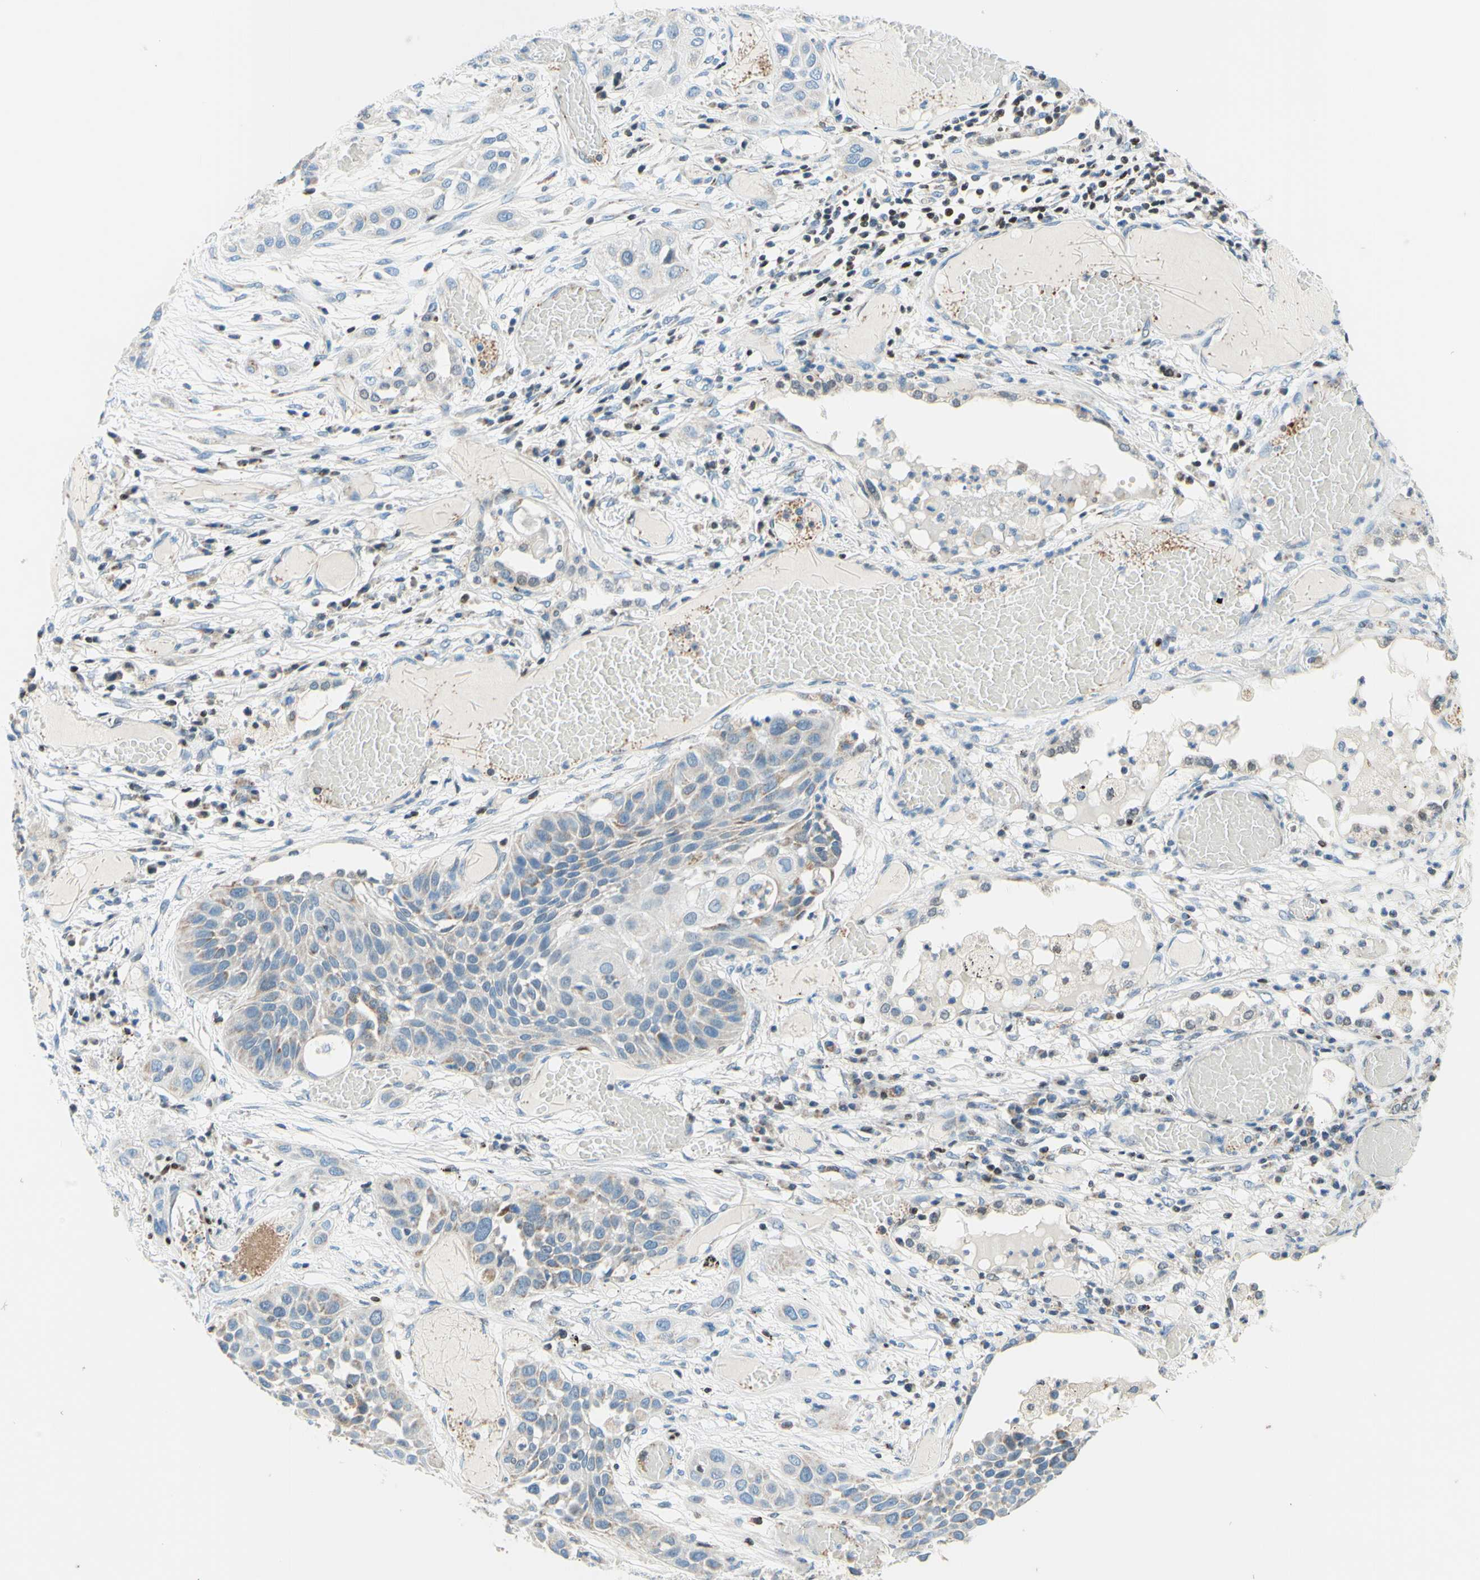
{"staining": {"intensity": "weak", "quantity": "25%-75%", "location": "cytoplasmic/membranous"}, "tissue": "lung cancer", "cell_type": "Tumor cells", "image_type": "cancer", "snomed": [{"axis": "morphology", "description": "Squamous cell carcinoma, NOS"}, {"axis": "topography", "description": "Lung"}], "caption": "Protein positivity by immunohistochemistry reveals weak cytoplasmic/membranous staining in approximately 25%-75% of tumor cells in lung squamous cell carcinoma.", "gene": "CBX7", "patient": {"sex": "male", "age": 71}}